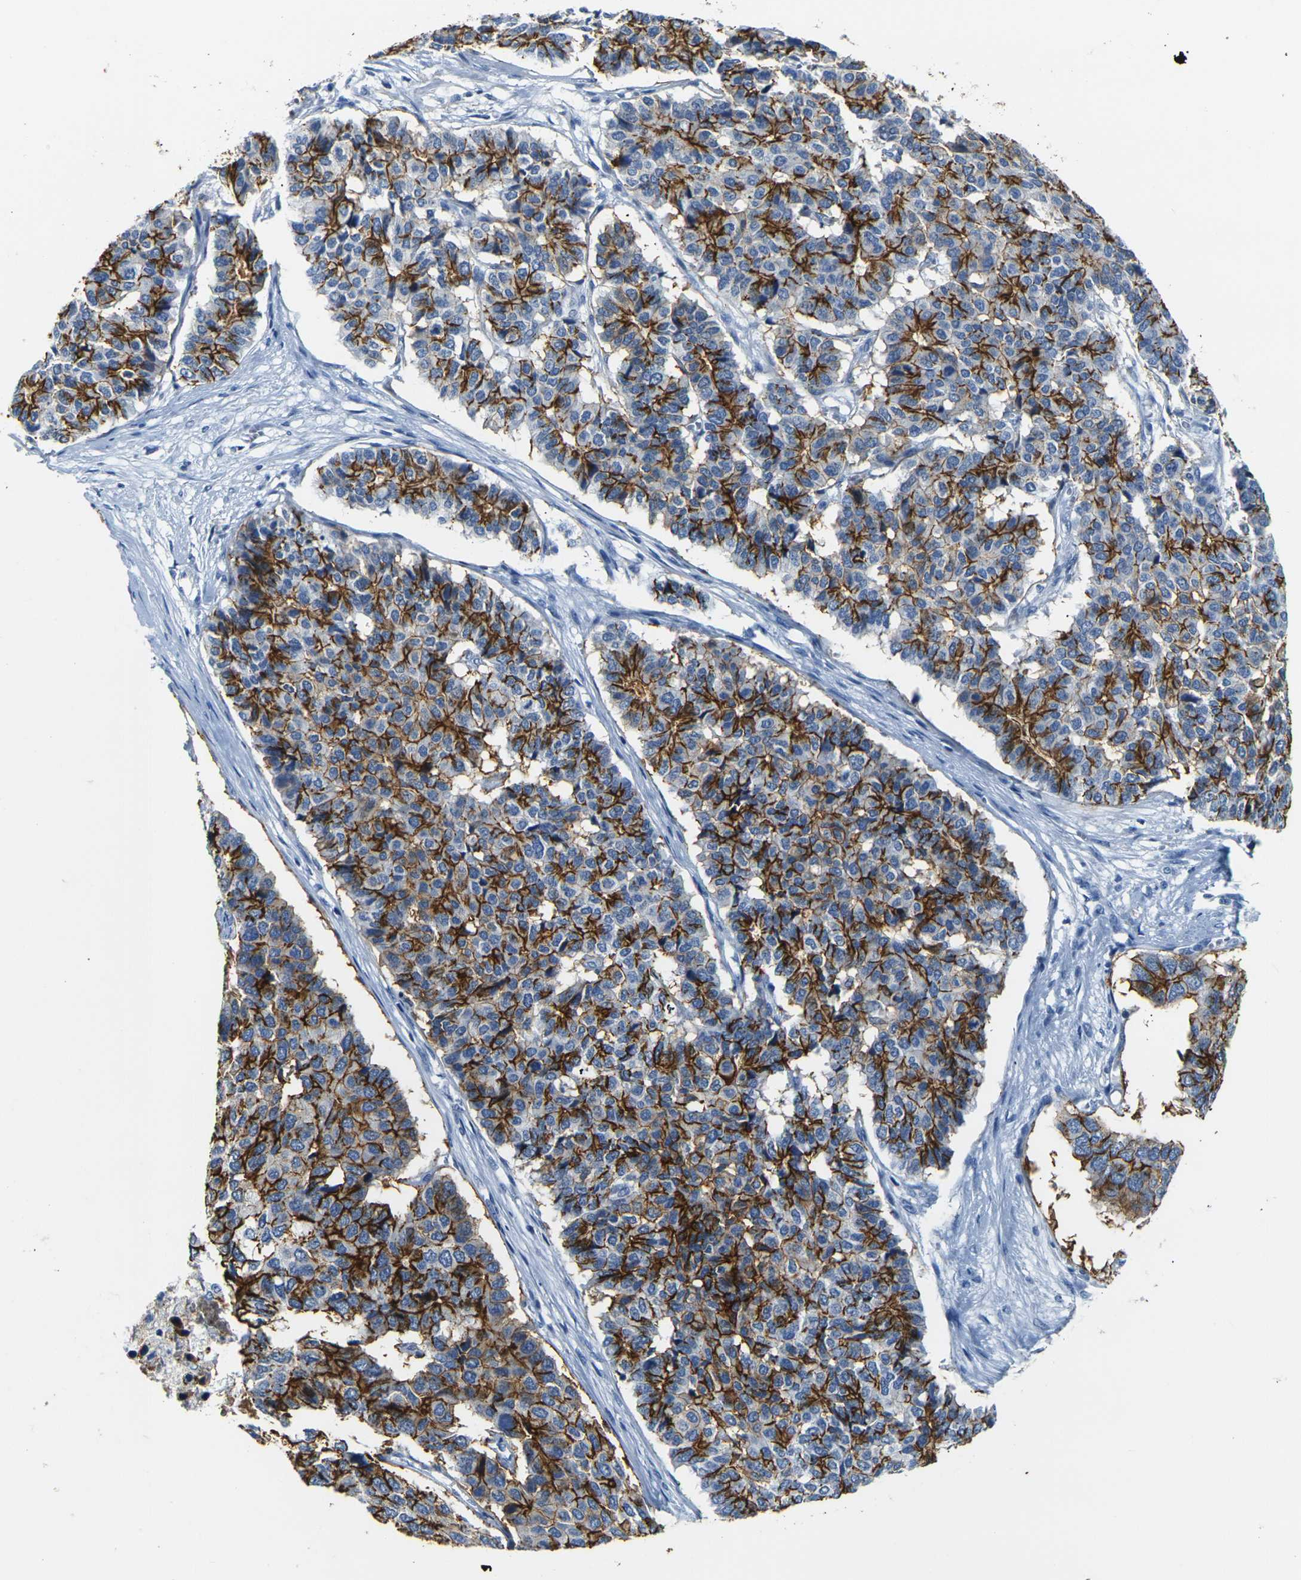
{"staining": {"intensity": "strong", "quantity": ">75%", "location": "cytoplasmic/membranous"}, "tissue": "pancreatic cancer", "cell_type": "Tumor cells", "image_type": "cancer", "snomed": [{"axis": "morphology", "description": "Adenocarcinoma, NOS"}, {"axis": "topography", "description": "Pancreas"}], "caption": "Adenocarcinoma (pancreatic) tissue exhibits strong cytoplasmic/membranous expression in about >75% of tumor cells Immunohistochemistry (ihc) stains the protein in brown and the nuclei are stained blue.", "gene": "CLDN7", "patient": {"sex": "male", "age": 50}}